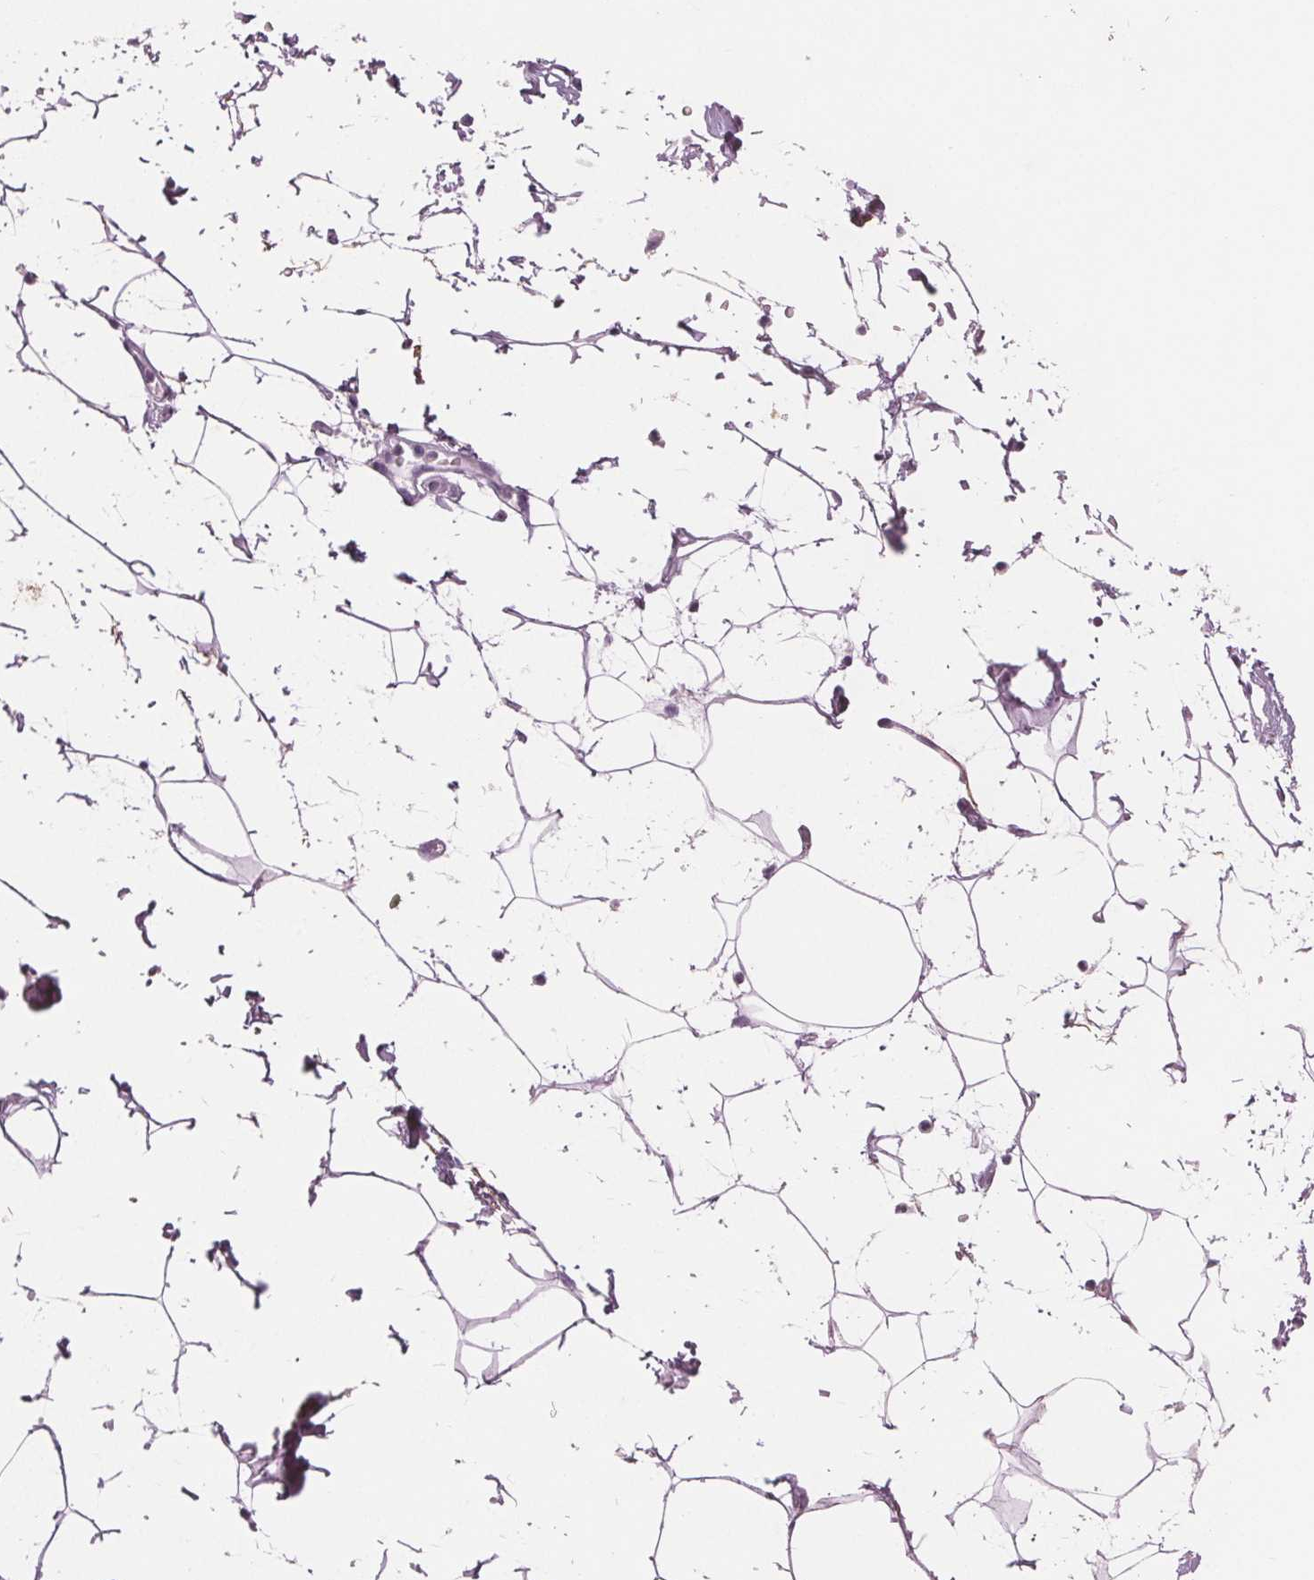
{"staining": {"intensity": "negative", "quantity": "none", "location": "none"}, "tissue": "smooth muscle", "cell_type": "Smooth muscle cells", "image_type": "normal", "snomed": [{"axis": "morphology", "description": "Normal tissue, NOS"}, {"axis": "topography", "description": "Adipose tissue"}, {"axis": "topography", "description": "Smooth muscle"}, {"axis": "topography", "description": "Peripheral nerve tissue"}], "caption": "This micrograph is of benign smooth muscle stained with immunohistochemistry to label a protein in brown with the nuclei are counter-stained blue. There is no positivity in smooth muscle cells.", "gene": "AMBP", "patient": {"sex": "male", "age": 83}}